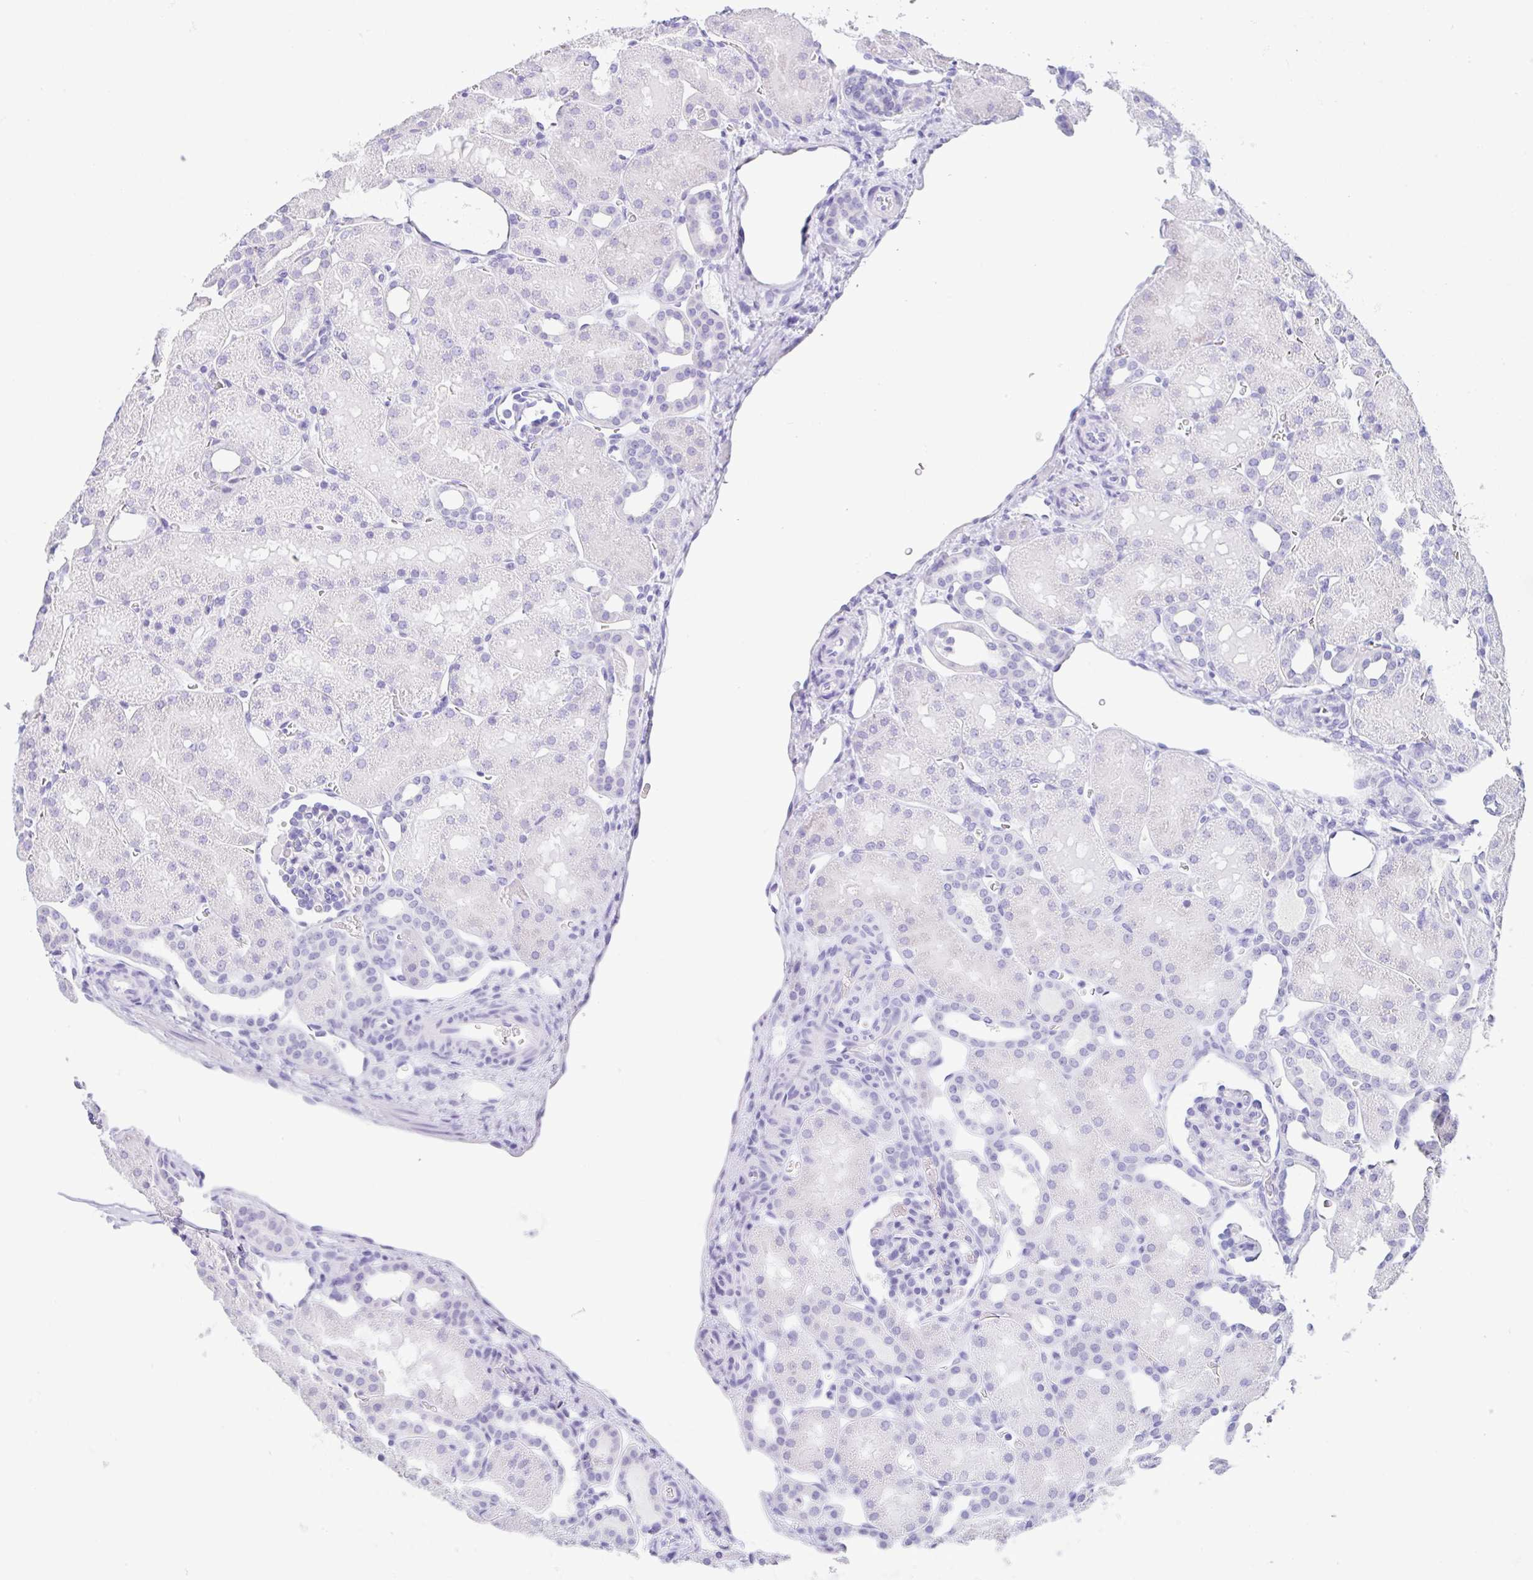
{"staining": {"intensity": "negative", "quantity": "none", "location": "none"}, "tissue": "kidney", "cell_type": "Cells in glomeruli", "image_type": "normal", "snomed": [{"axis": "morphology", "description": "Normal tissue, NOS"}, {"axis": "topography", "description": "Kidney"}], "caption": "Cells in glomeruli show no significant positivity in unremarkable kidney. (DAB (3,3'-diaminobenzidine) IHC, high magnification).", "gene": "CPA1", "patient": {"sex": "male", "age": 2}}